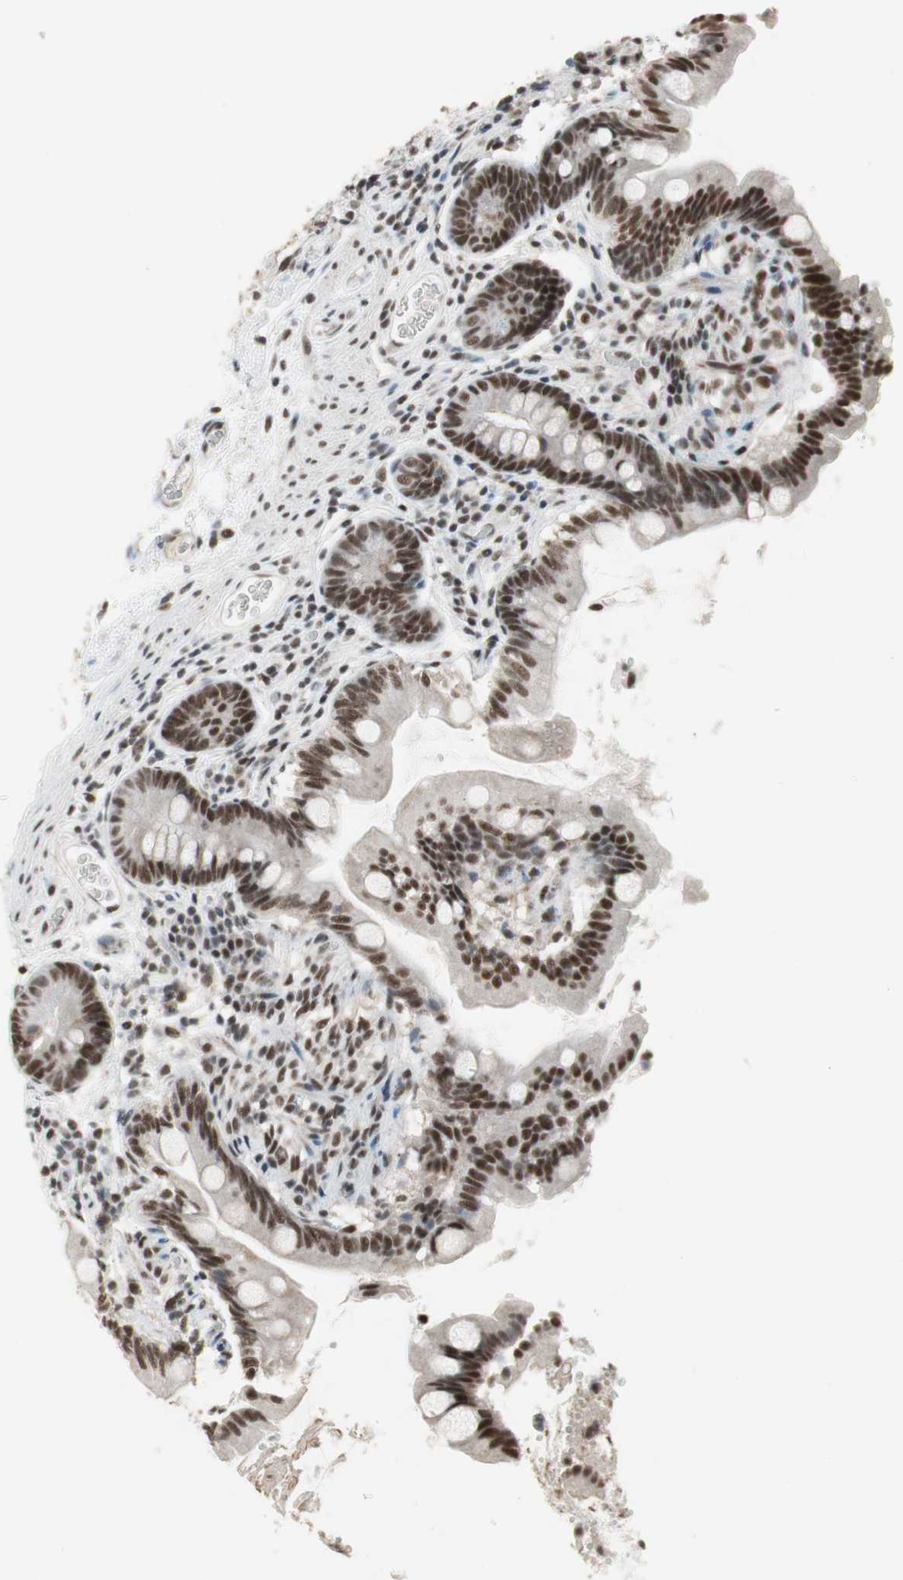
{"staining": {"intensity": "strong", "quantity": ">75%", "location": "nuclear"}, "tissue": "small intestine", "cell_type": "Glandular cells", "image_type": "normal", "snomed": [{"axis": "morphology", "description": "Normal tissue, NOS"}, {"axis": "topography", "description": "Small intestine"}], "caption": "Immunohistochemistry (IHC) image of unremarkable small intestine stained for a protein (brown), which shows high levels of strong nuclear staining in approximately >75% of glandular cells.", "gene": "RTF1", "patient": {"sex": "female", "age": 56}}